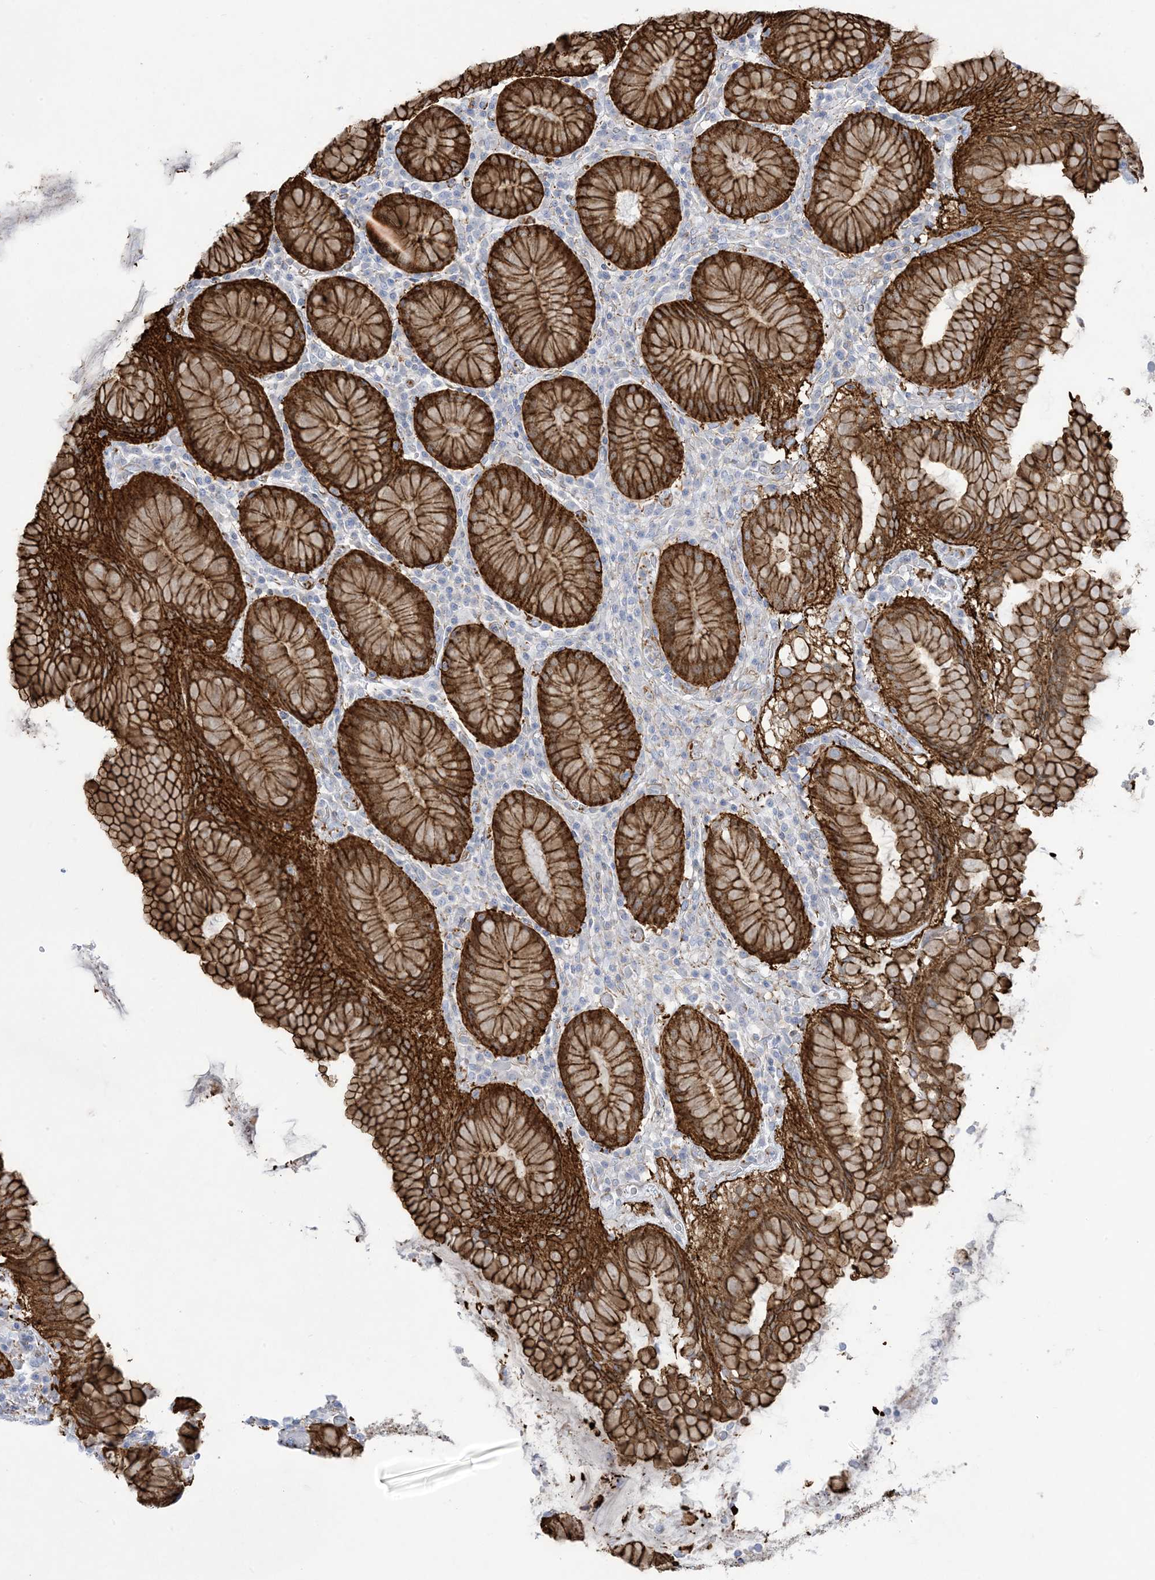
{"staining": {"intensity": "strong", "quantity": "25%-75%", "location": "cytoplasmic/membranous"}, "tissue": "stomach", "cell_type": "Glandular cells", "image_type": "normal", "snomed": [{"axis": "morphology", "description": "Normal tissue, NOS"}, {"axis": "topography", "description": "Stomach"}, {"axis": "topography", "description": "Stomach, lower"}], "caption": "A photomicrograph of stomach stained for a protein exhibits strong cytoplasmic/membranous brown staining in glandular cells. (DAB = brown stain, brightfield microscopy at high magnification).", "gene": "B3GNT7", "patient": {"sex": "female", "age": 56}}